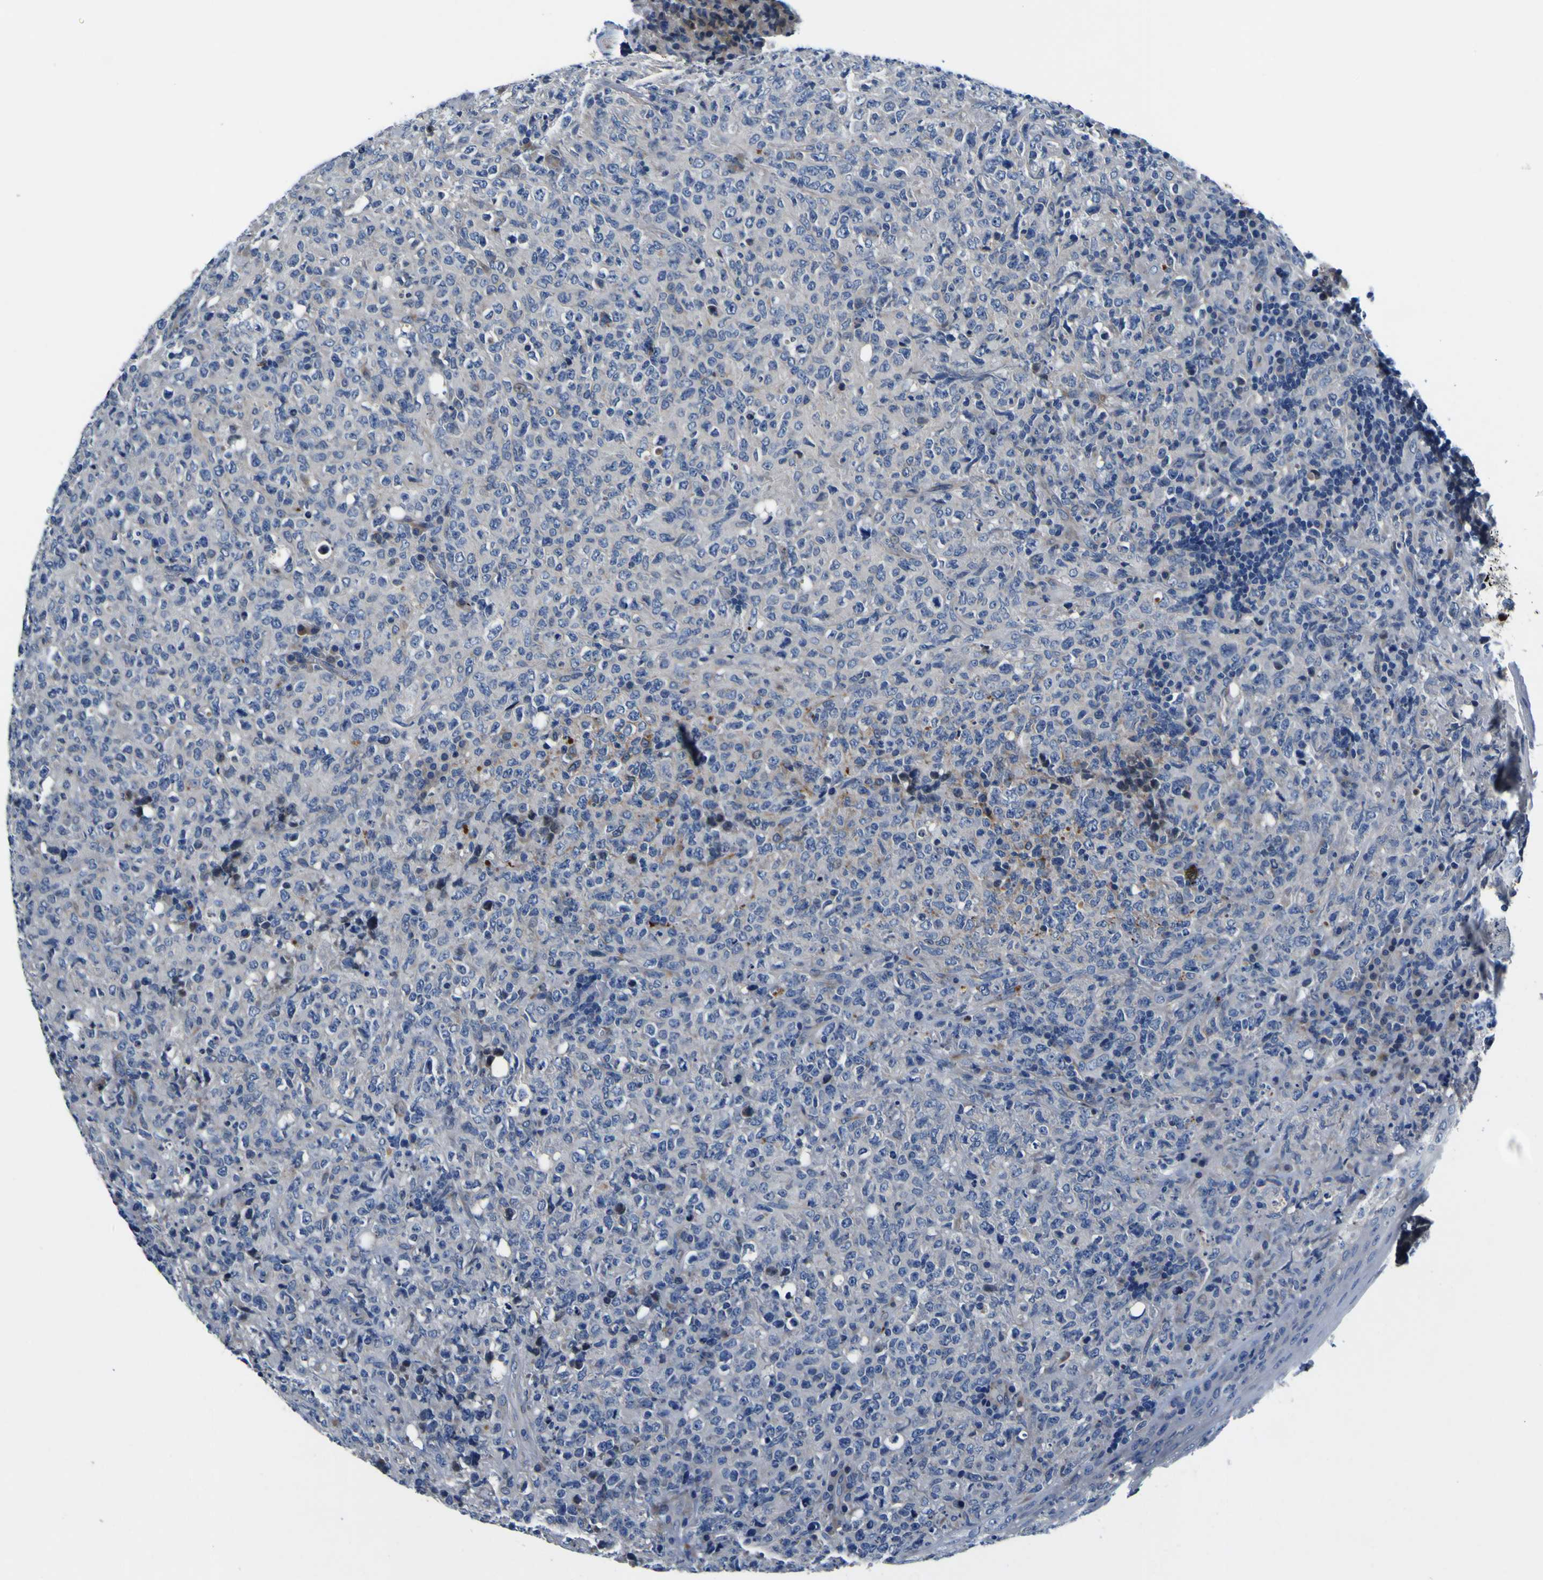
{"staining": {"intensity": "weak", "quantity": "<25%", "location": "cytoplasmic/membranous"}, "tissue": "lymphoma", "cell_type": "Tumor cells", "image_type": "cancer", "snomed": [{"axis": "morphology", "description": "Malignant lymphoma, non-Hodgkin's type, High grade"}, {"axis": "topography", "description": "Tonsil"}], "caption": "Immunohistochemical staining of lymphoma exhibits no significant staining in tumor cells.", "gene": "AGAP3", "patient": {"sex": "female", "age": 36}}